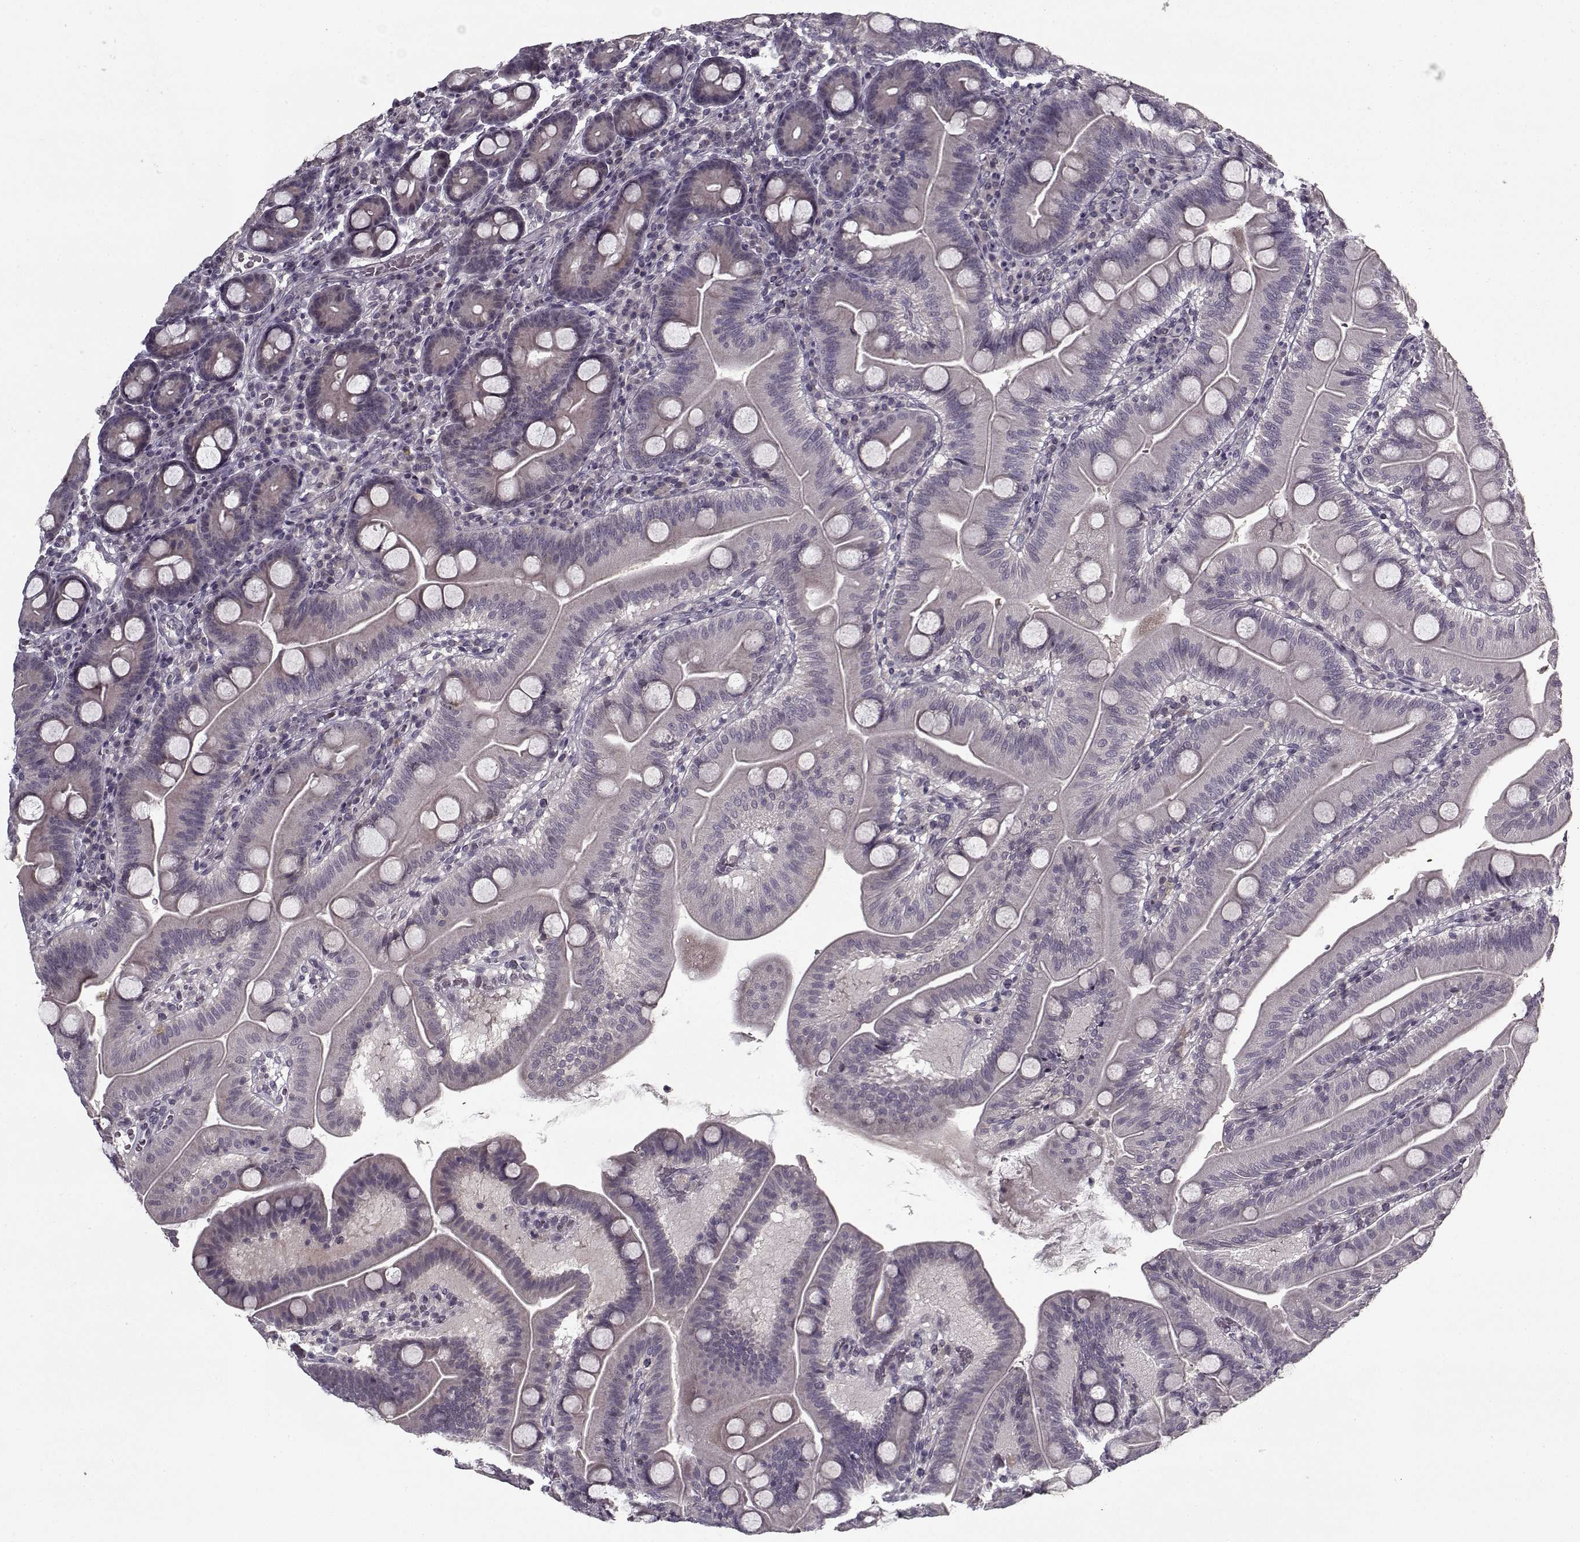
{"staining": {"intensity": "negative", "quantity": "none", "location": "none"}, "tissue": "duodenum", "cell_type": "Glandular cells", "image_type": "normal", "snomed": [{"axis": "morphology", "description": "Normal tissue, NOS"}, {"axis": "topography", "description": "Duodenum"}], "caption": "DAB (3,3'-diaminobenzidine) immunohistochemical staining of unremarkable duodenum demonstrates no significant staining in glandular cells. (DAB IHC with hematoxylin counter stain).", "gene": "LAMA2", "patient": {"sex": "male", "age": 59}}